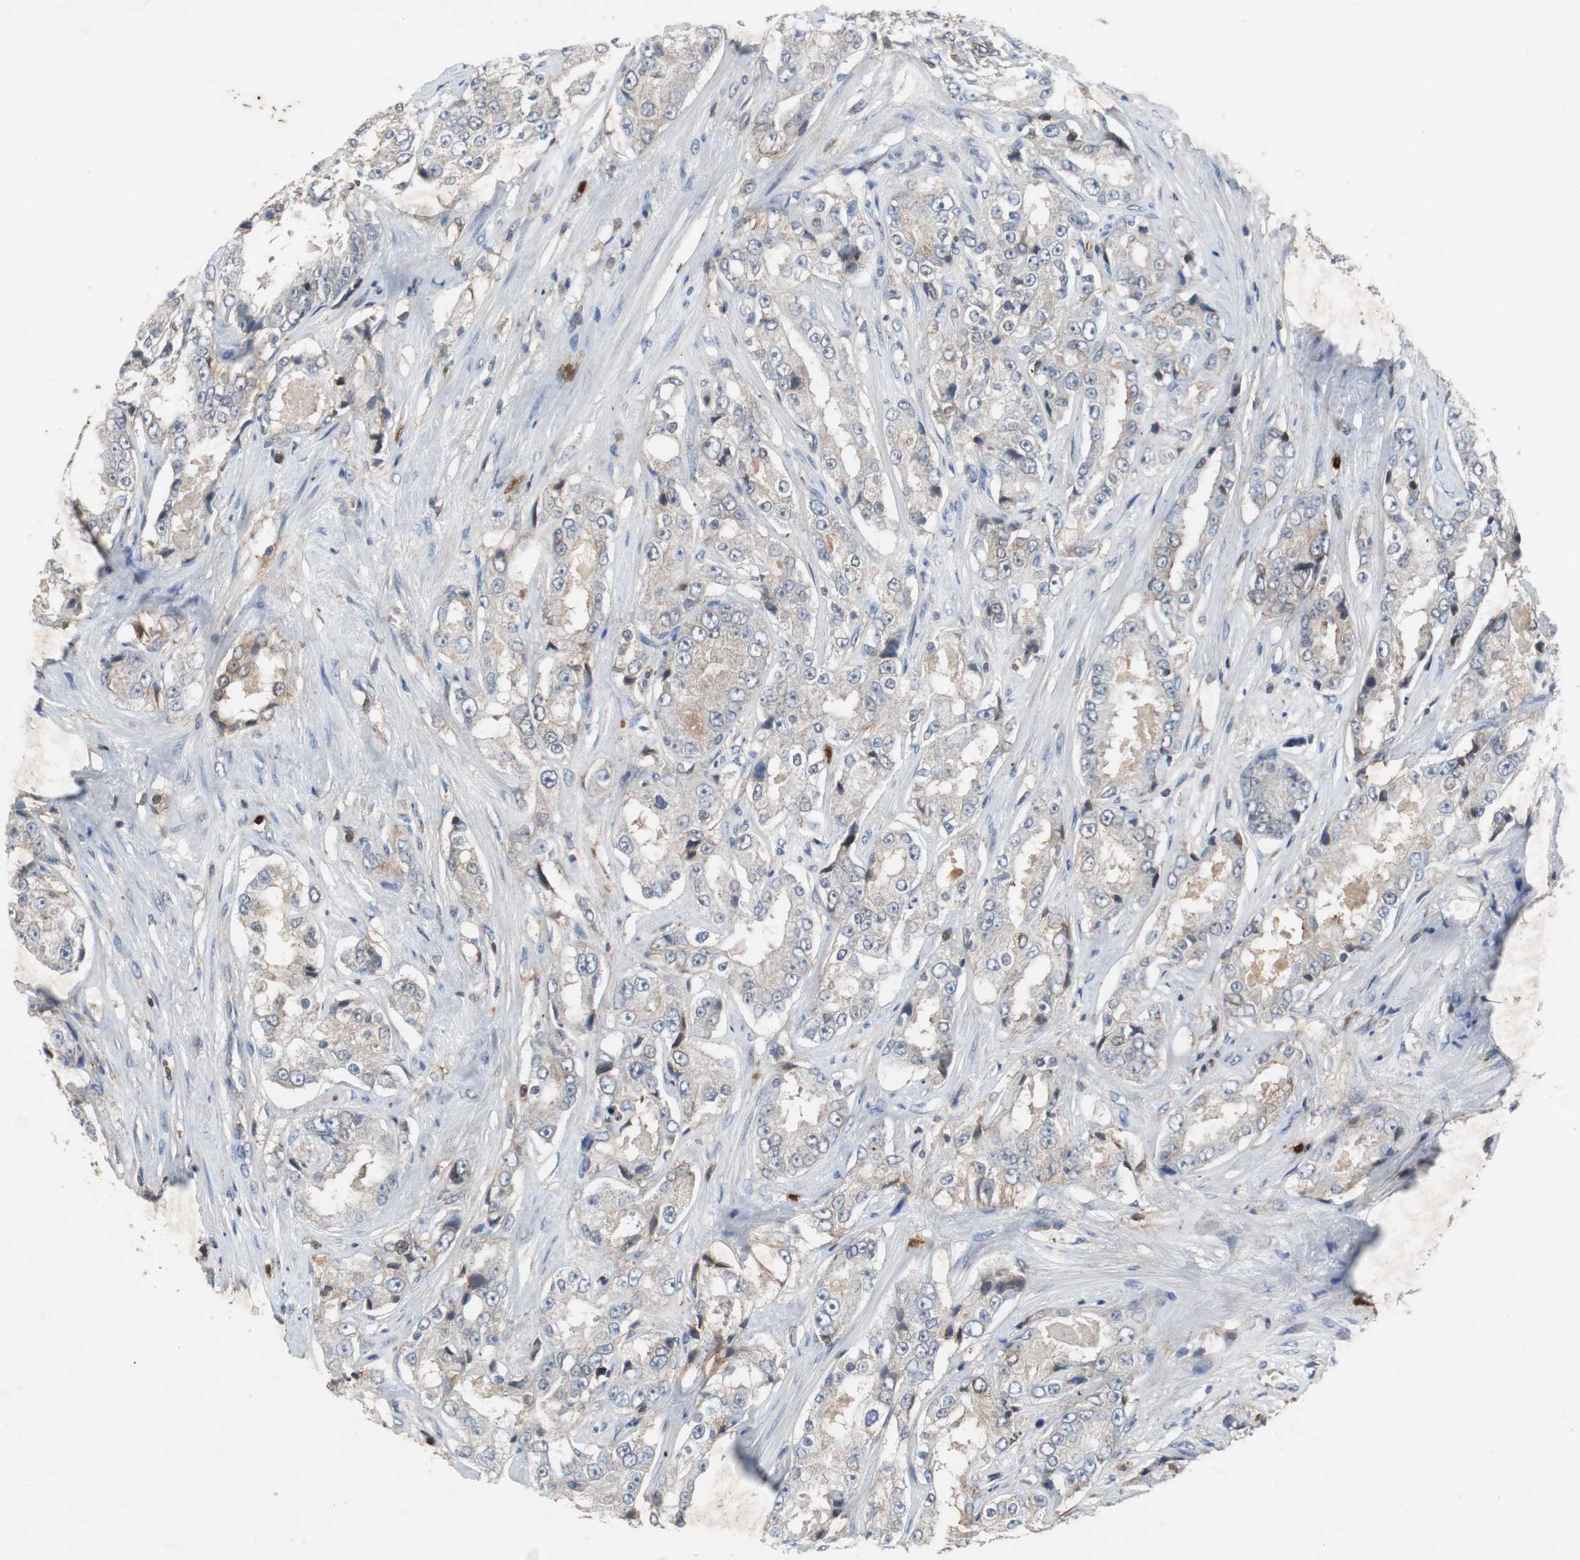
{"staining": {"intensity": "weak", "quantity": "25%-75%", "location": "cytoplasmic/membranous"}, "tissue": "prostate cancer", "cell_type": "Tumor cells", "image_type": "cancer", "snomed": [{"axis": "morphology", "description": "Adenocarcinoma, High grade"}, {"axis": "topography", "description": "Prostate"}], "caption": "High-magnification brightfield microscopy of prostate high-grade adenocarcinoma stained with DAB (brown) and counterstained with hematoxylin (blue). tumor cells exhibit weak cytoplasmic/membranous positivity is present in approximately25%-75% of cells.", "gene": "CALB2", "patient": {"sex": "male", "age": 73}}